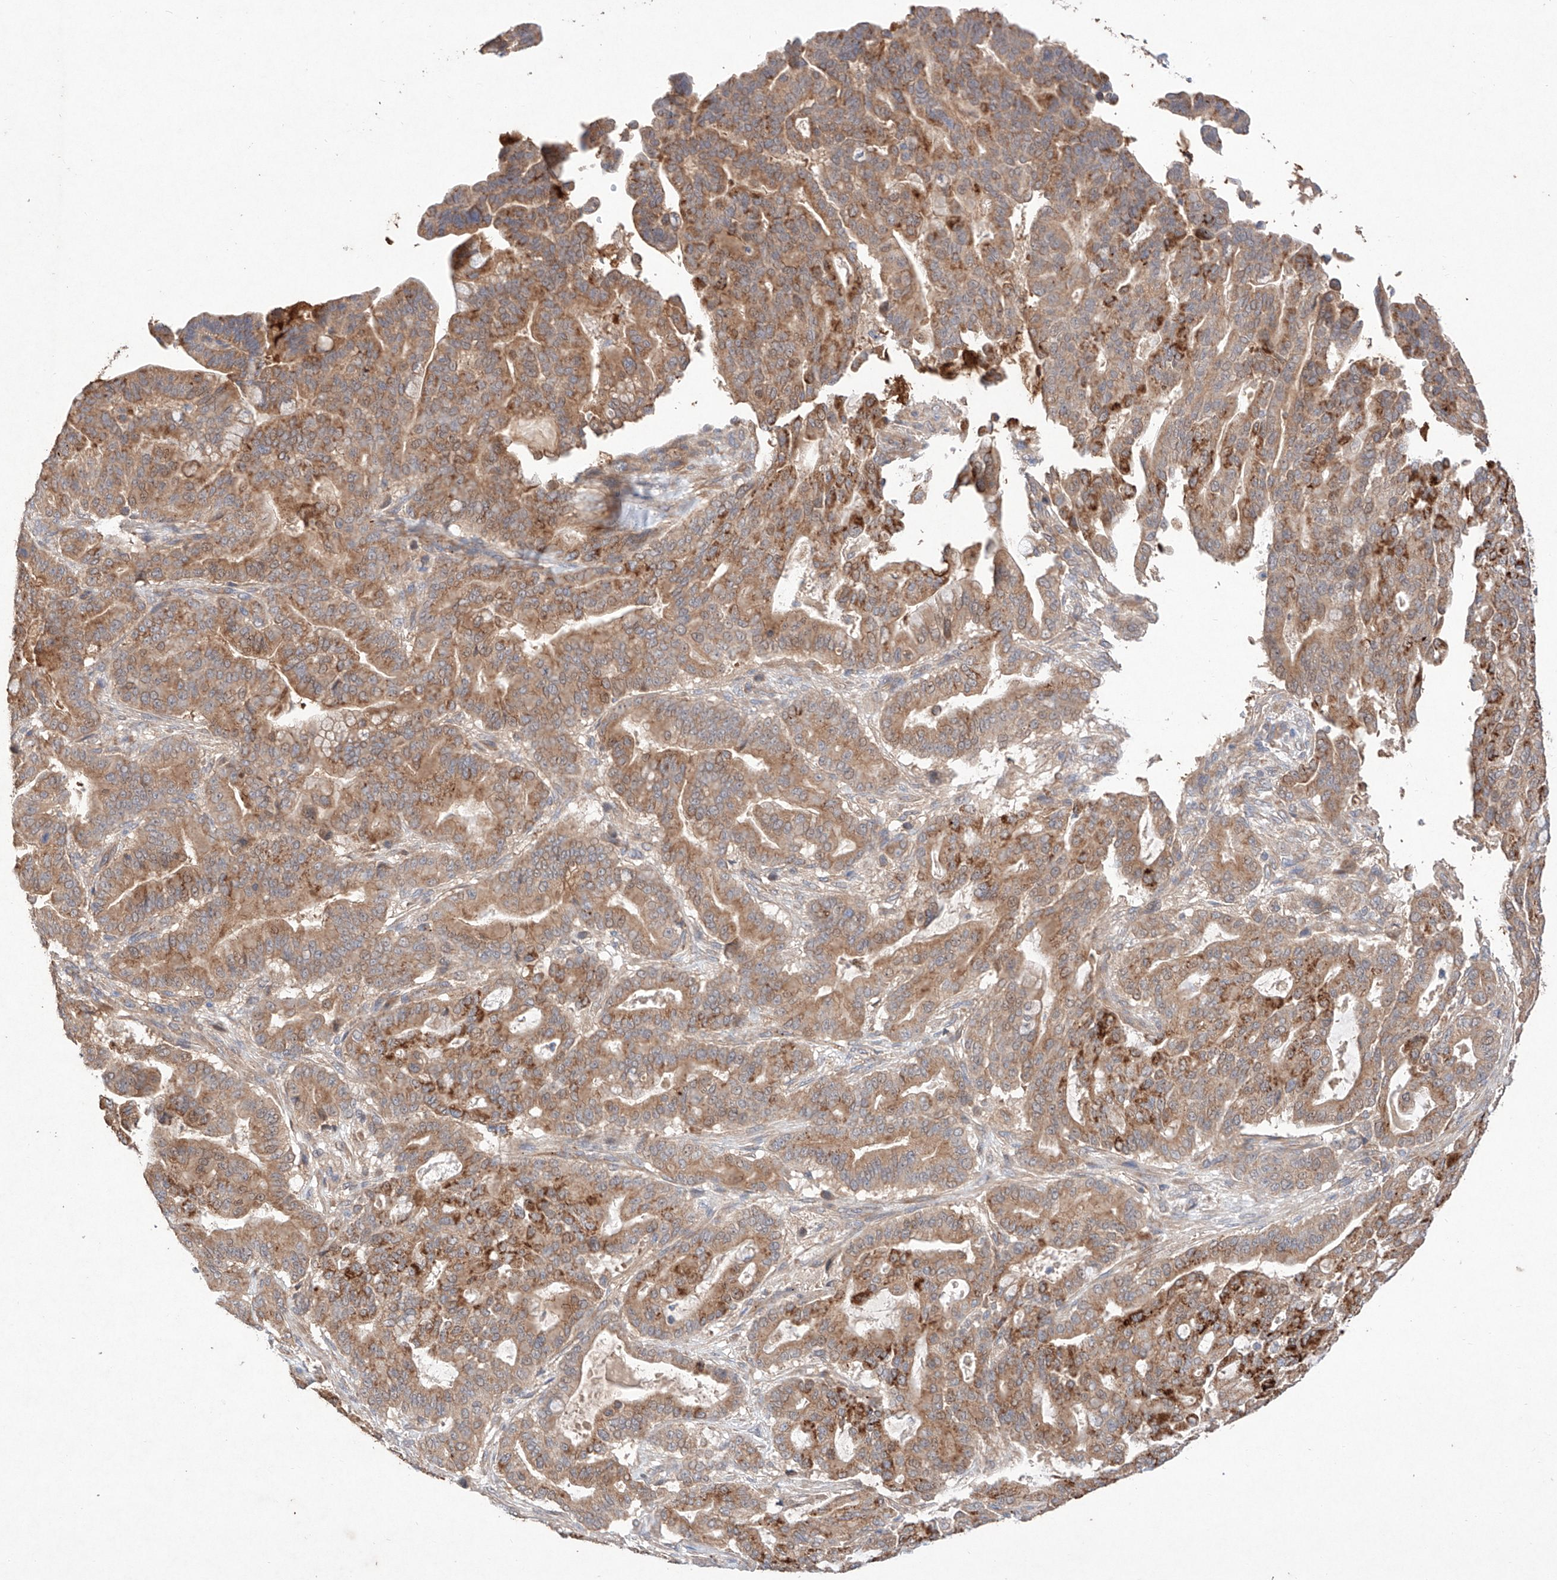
{"staining": {"intensity": "moderate", "quantity": ">75%", "location": "cytoplasmic/membranous"}, "tissue": "pancreatic cancer", "cell_type": "Tumor cells", "image_type": "cancer", "snomed": [{"axis": "morphology", "description": "Adenocarcinoma, NOS"}, {"axis": "topography", "description": "Pancreas"}], "caption": "Adenocarcinoma (pancreatic) was stained to show a protein in brown. There is medium levels of moderate cytoplasmic/membranous positivity in about >75% of tumor cells.", "gene": "C6orf62", "patient": {"sex": "male", "age": 63}}